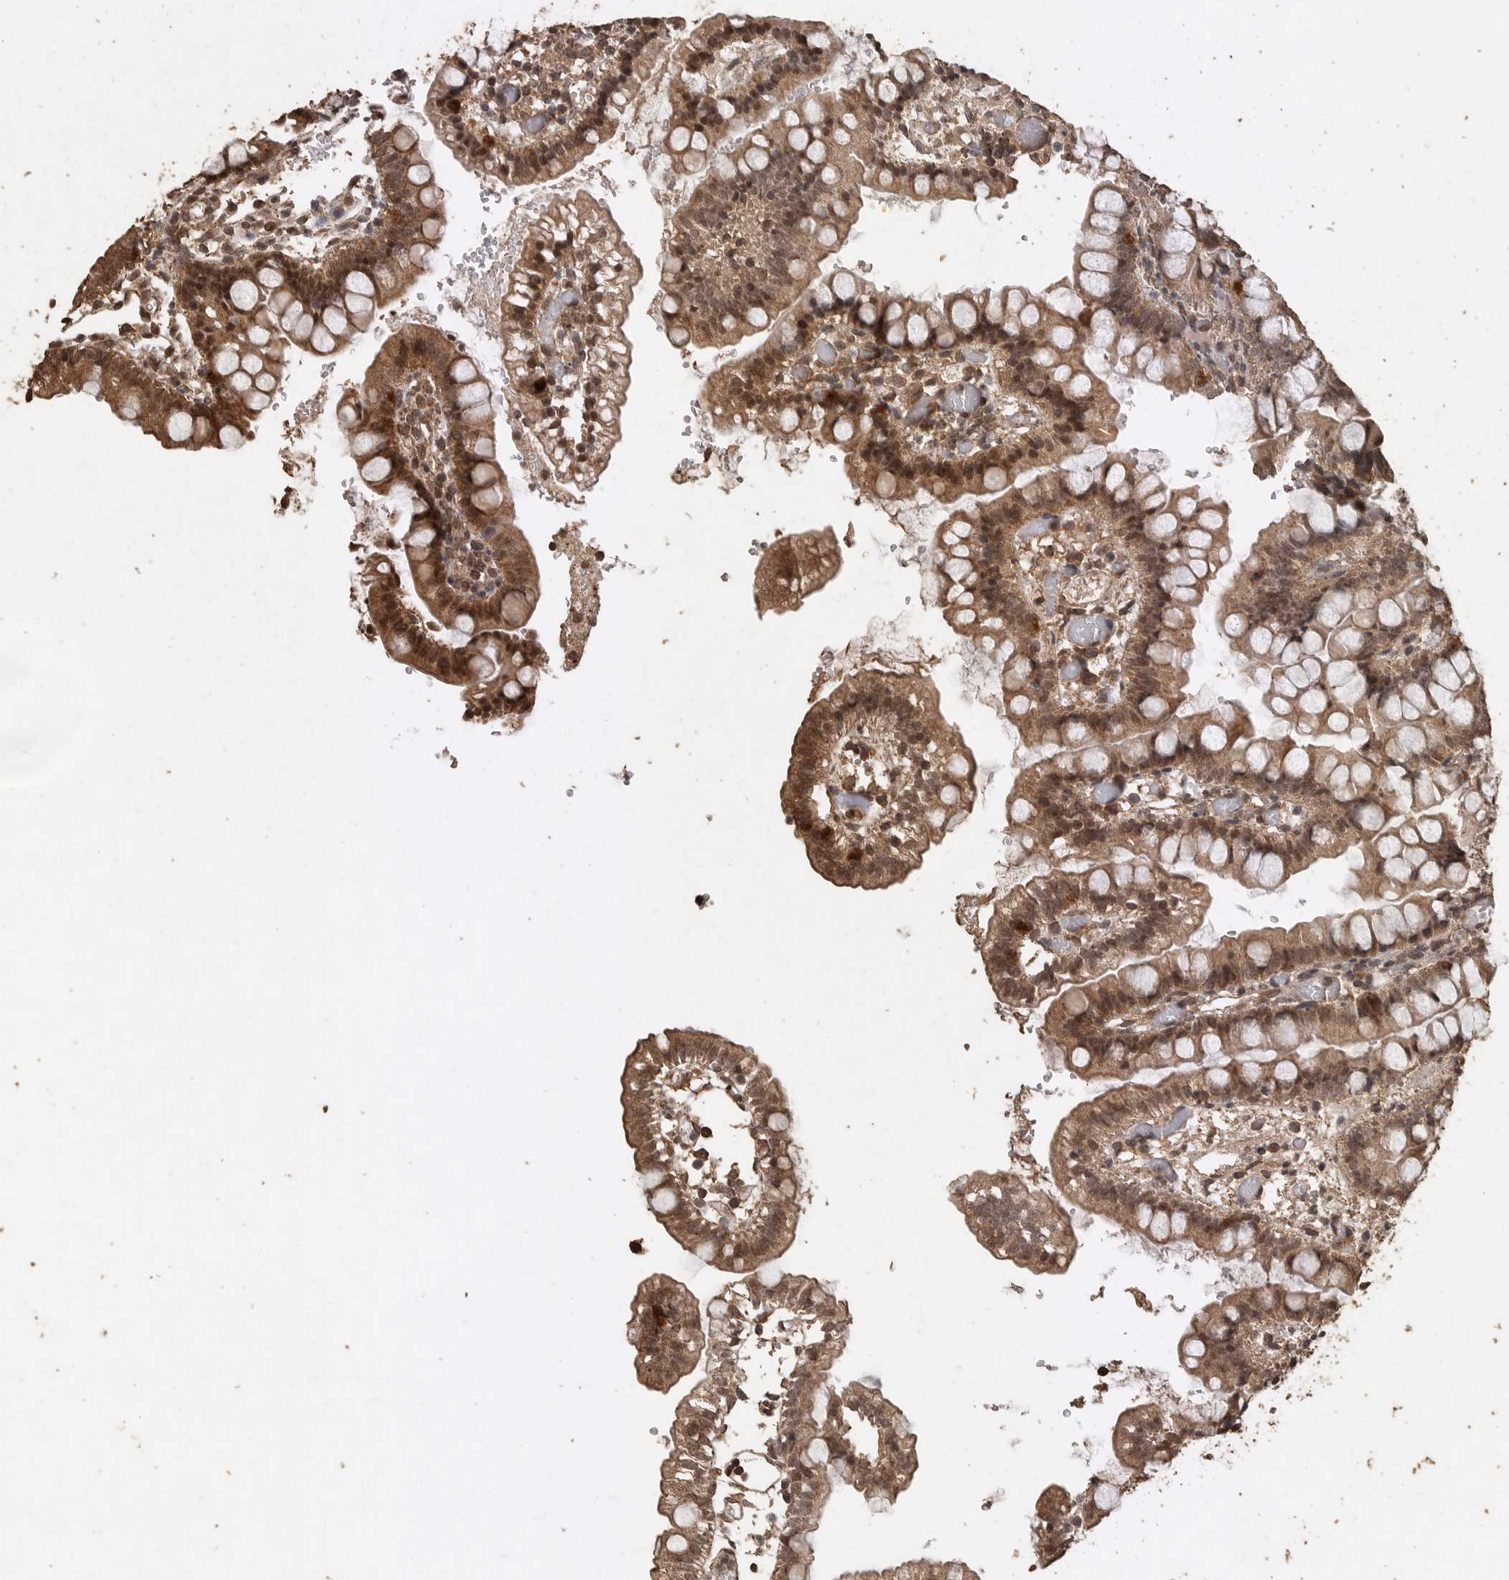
{"staining": {"intensity": "strong", "quantity": ">75%", "location": "cytoplasmic/membranous"}, "tissue": "small intestine", "cell_type": "Glandular cells", "image_type": "normal", "snomed": [{"axis": "morphology", "description": "Normal tissue, NOS"}, {"axis": "morphology", "description": "Developmental malformation"}, {"axis": "topography", "description": "Small intestine"}], "caption": "A high amount of strong cytoplasmic/membranous positivity is present in approximately >75% of glandular cells in benign small intestine.", "gene": "PINK1", "patient": {"sex": "male"}}